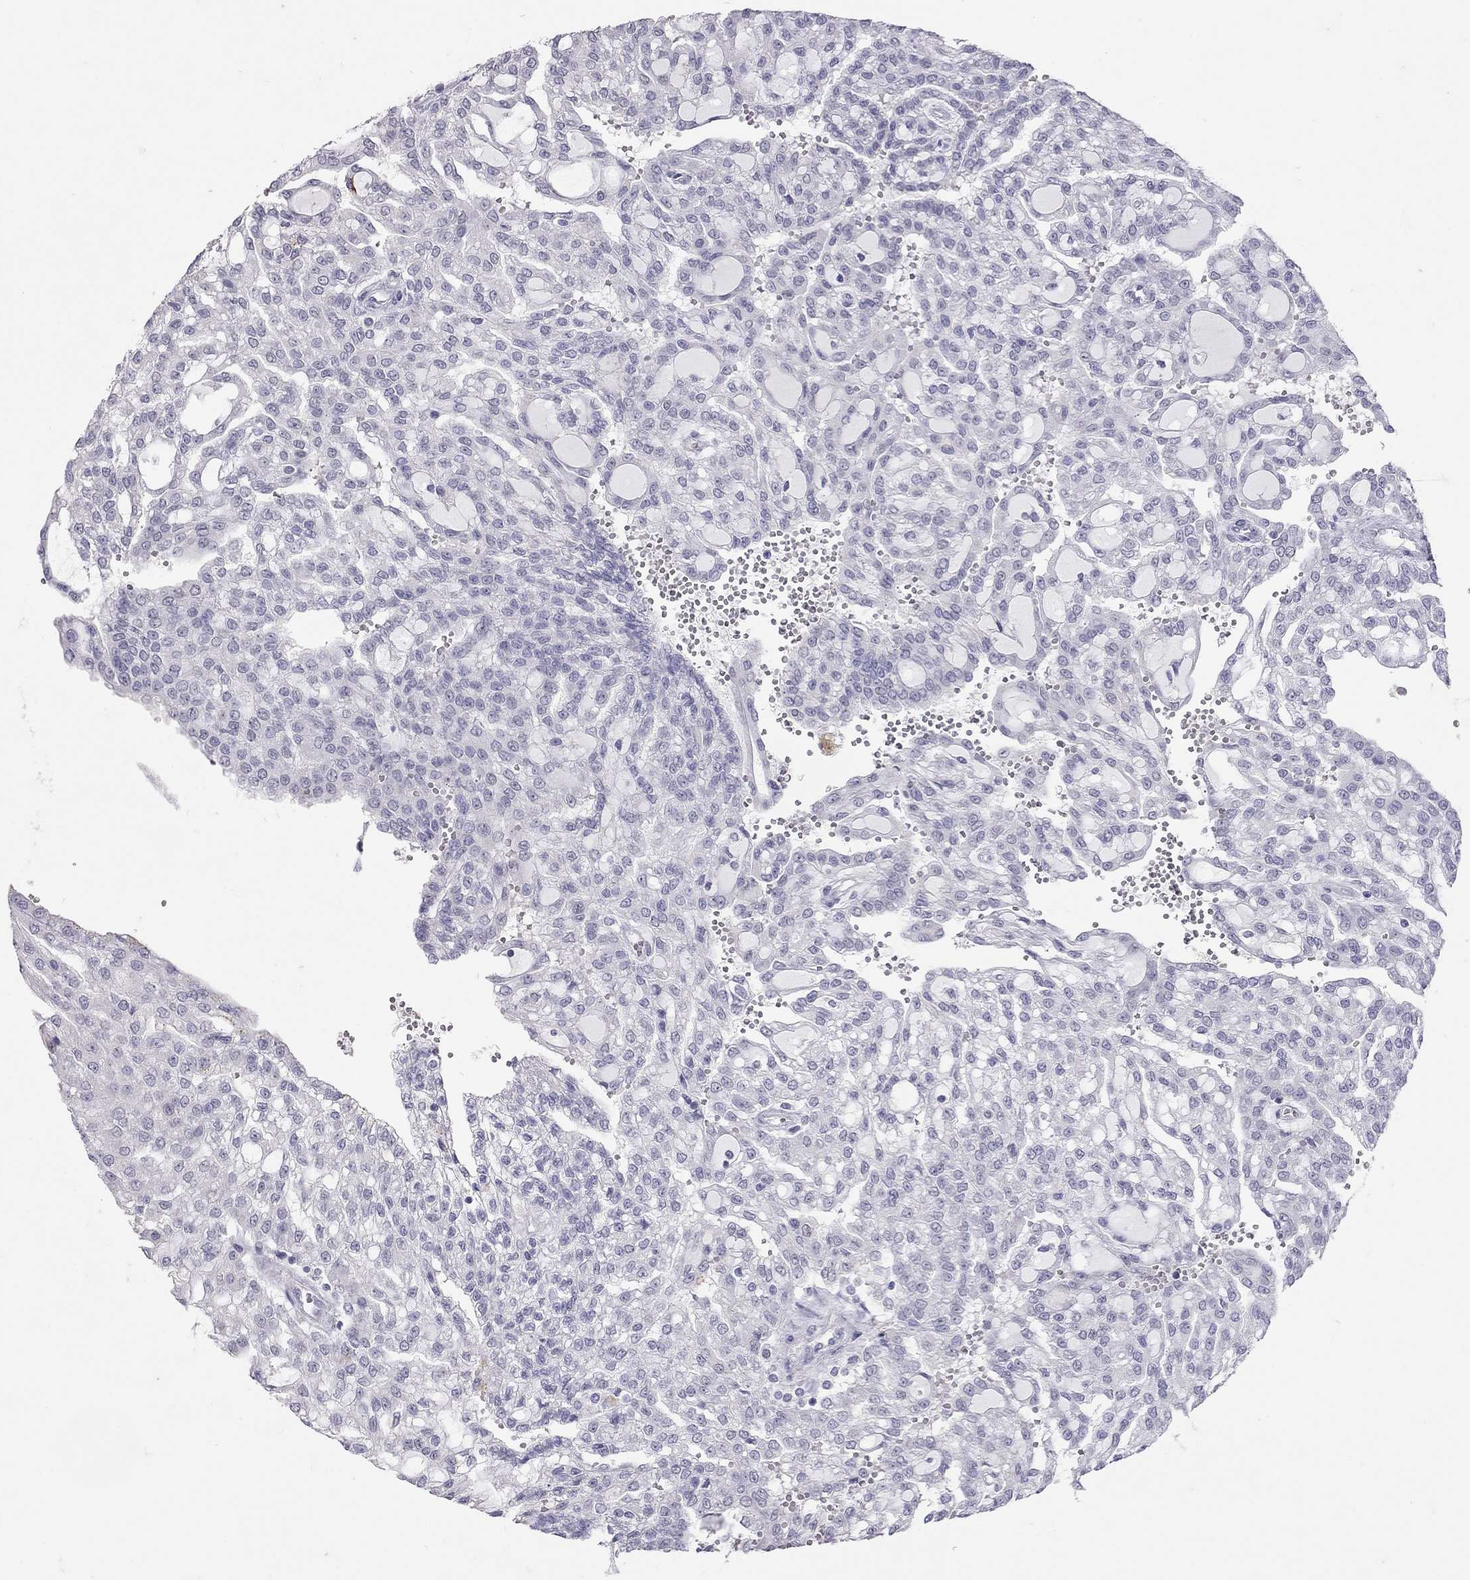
{"staining": {"intensity": "negative", "quantity": "none", "location": "none"}, "tissue": "renal cancer", "cell_type": "Tumor cells", "image_type": "cancer", "snomed": [{"axis": "morphology", "description": "Adenocarcinoma, NOS"}, {"axis": "topography", "description": "Kidney"}], "caption": "Immunohistochemical staining of renal cancer (adenocarcinoma) shows no significant staining in tumor cells.", "gene": "MUC16", "patient": {"sex": "male", "age": 63}}